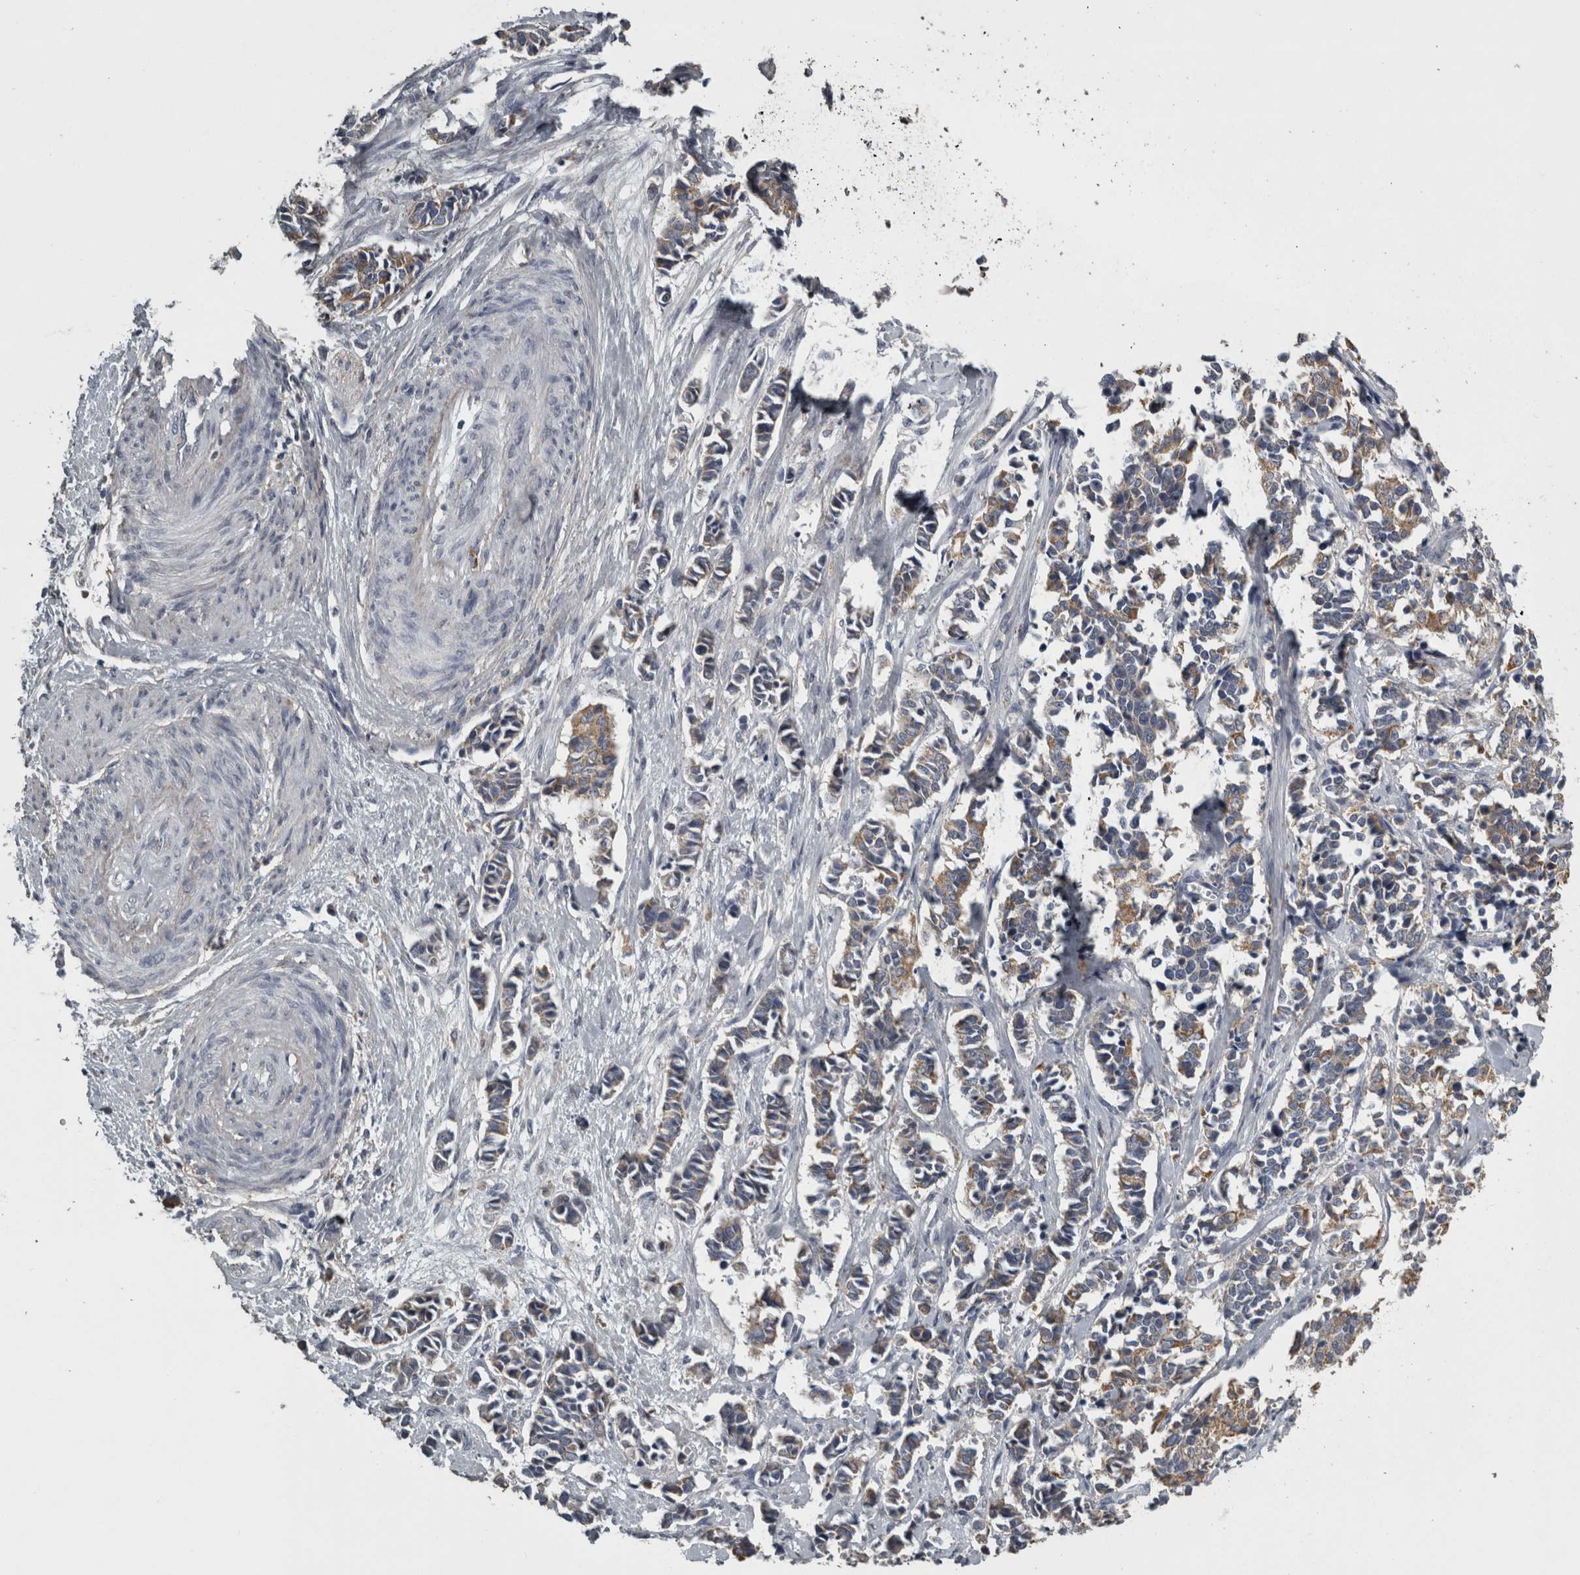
{"staining": {"intensity": "moderate", "quantity": "25%-75%", "location": "cytoplasmic/membranous"}, "tissue": "cervical cancer", "cell_type": "Tumor cells", "image_type": "cancer", "snomed": [{"axis": "morphology", "description": "Normal tissue, NOS"}, {"axis": "morphology", "description": "Squamous cell carcinoma, NOS"}, {"axis": "topography", "description": "Cervix"}], "caption": "Human cervical cancer stained with a brown dye exhibits moderate cytoplasmic/membranous positive positivity in approximately 25%-75% of tumor cells.", "gene": "FRK", "patient": {"sex": "female", "age": 35}}